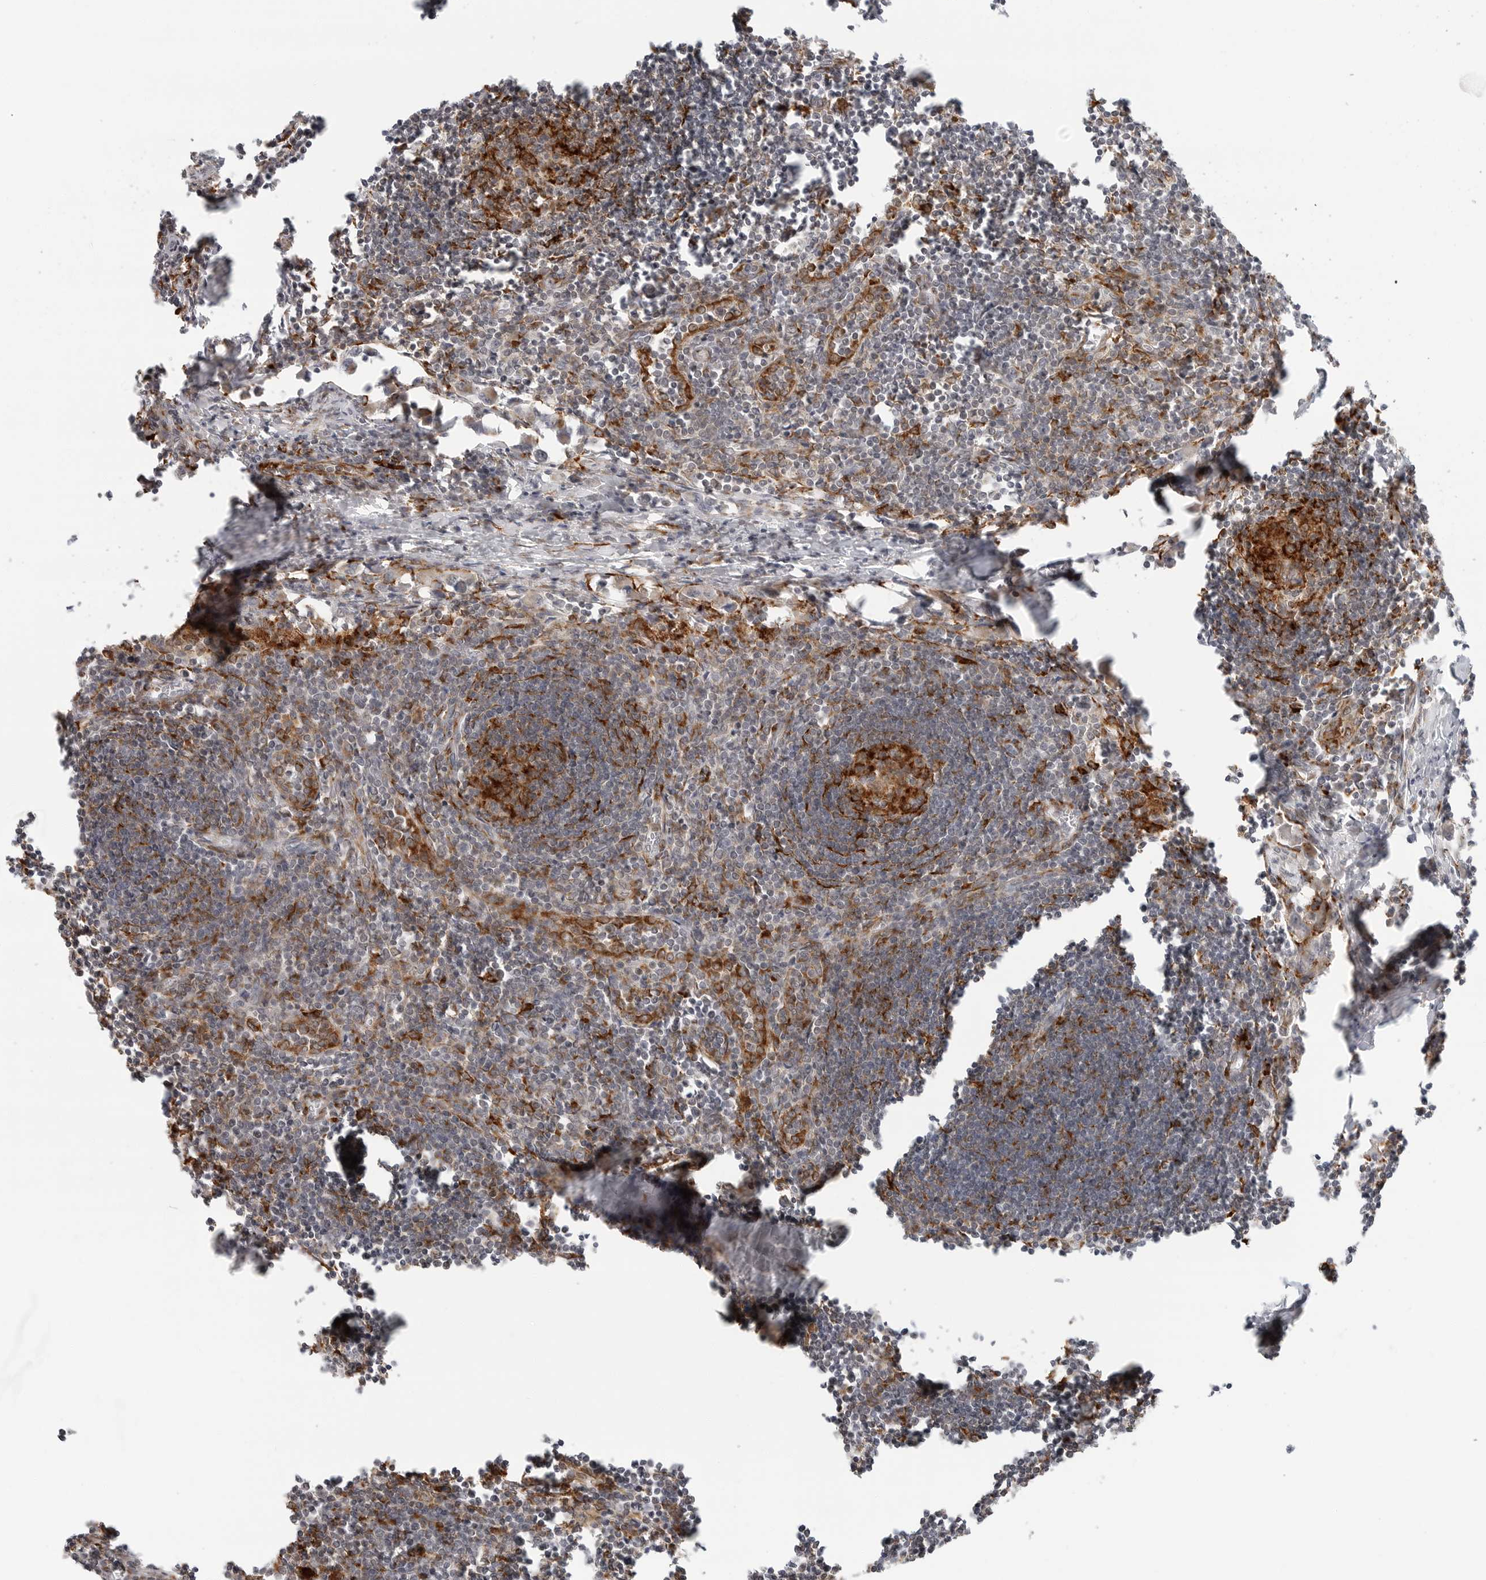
{"staining": {"intensity": "strong", "quantity": "25%-75%", "location": "cytoplasmic/membranous"}, "tissue": "lymph node", "cell_type": "Germinal center cells", "image_type": "normal", "snomed": [{"axis": "morphology", "description": "Normal tissue, NOS"}, {"axis": "morphology", "description": "Malignant melanoma, Metastatic site"}, {"axis": "topography", "description": "Lymph node"}], "caption": "Human lymph node stained for a protein (brown) reveals strong cytoplasmic/membranous positive positivity in approximately 25%-75% of germinal center cells.", "gene": "C1QTNF1", "patient": {"sex": "male", "age": 41}}